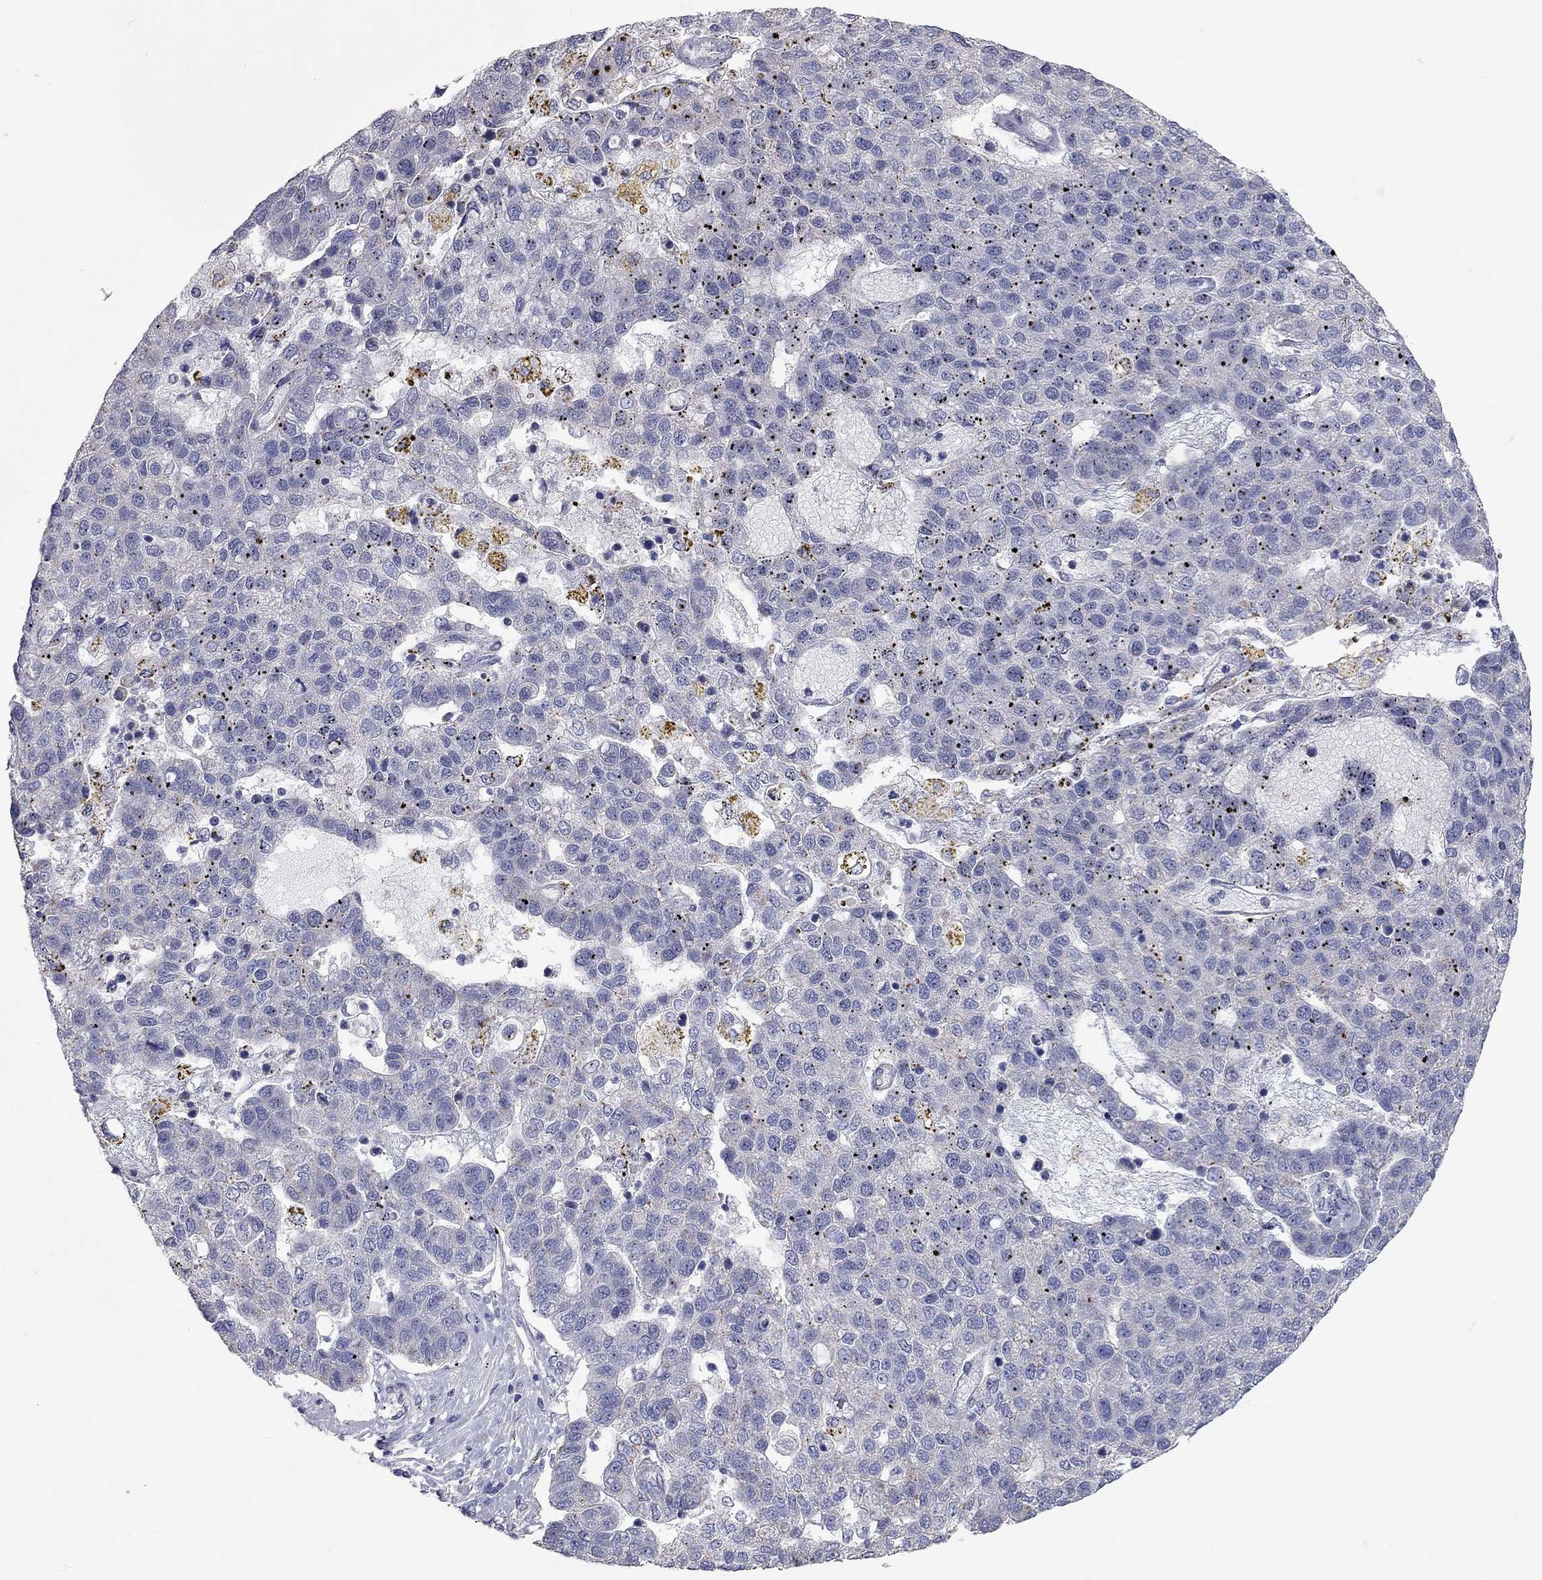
{"staining": {"intensity": "negative", "quantity": "none", "location": "none"}, "tissue": "pancreatic cancer", "cell_type": "Tumor cells", "image_type": "cancer", "snomed": [{"axis": "morphology", "description": "Adenocarcinoma, NOS"}, {"axis": "topography", "description": "Pancreas"}], "caption": "Pancreatic adenocarcinoma stained for a protein using IHC exhibits no positivity tumor cells.", "gene": "C10orf90", "patient": {"sex": "female", "age": 61}}